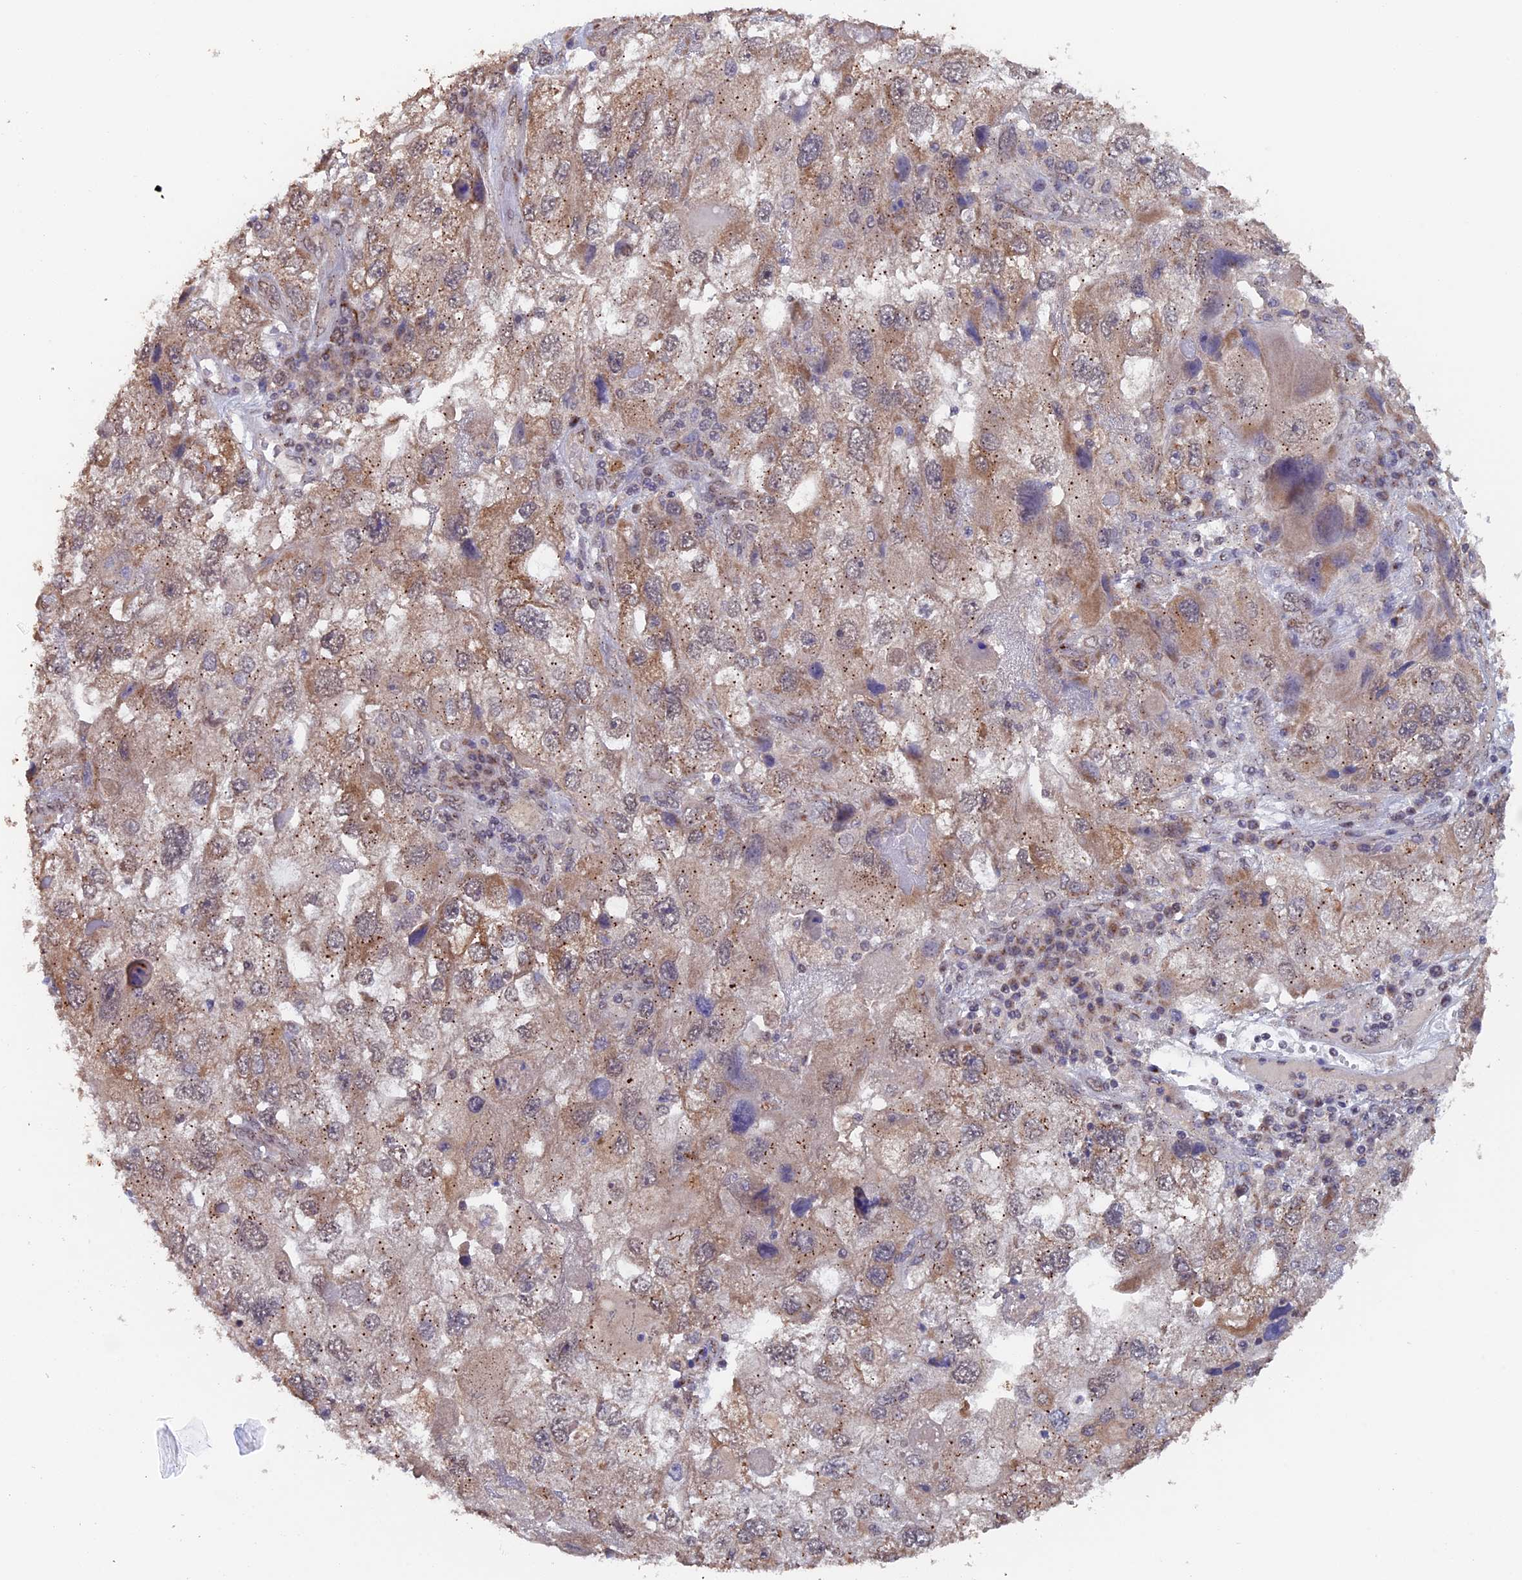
{"staining": {"intensity": "weak", "quantity": ">75%", "location": "cytoplasmic/membranous"}, "tissue": "endometrial cancer", "cell_type": "Tumor cells", "image_type": "cancer", "snomed": [{"axis": "morphology", "description": "Adenocarcinoma, NOS"}, {"axis": "topography", "description": "Endometrium"}], "caption": "The micrograph shows immunohistochemical staining of endometrial cancer (adenocarcinoma). There is weak cytoplasmic/membranous expression is identified in approximately >75% of tumor cells. (DAB IHC with brightfield microscopy, high magnification).", "gene": "PIGQ", "patient": {"sex": "female", "age": 49}}